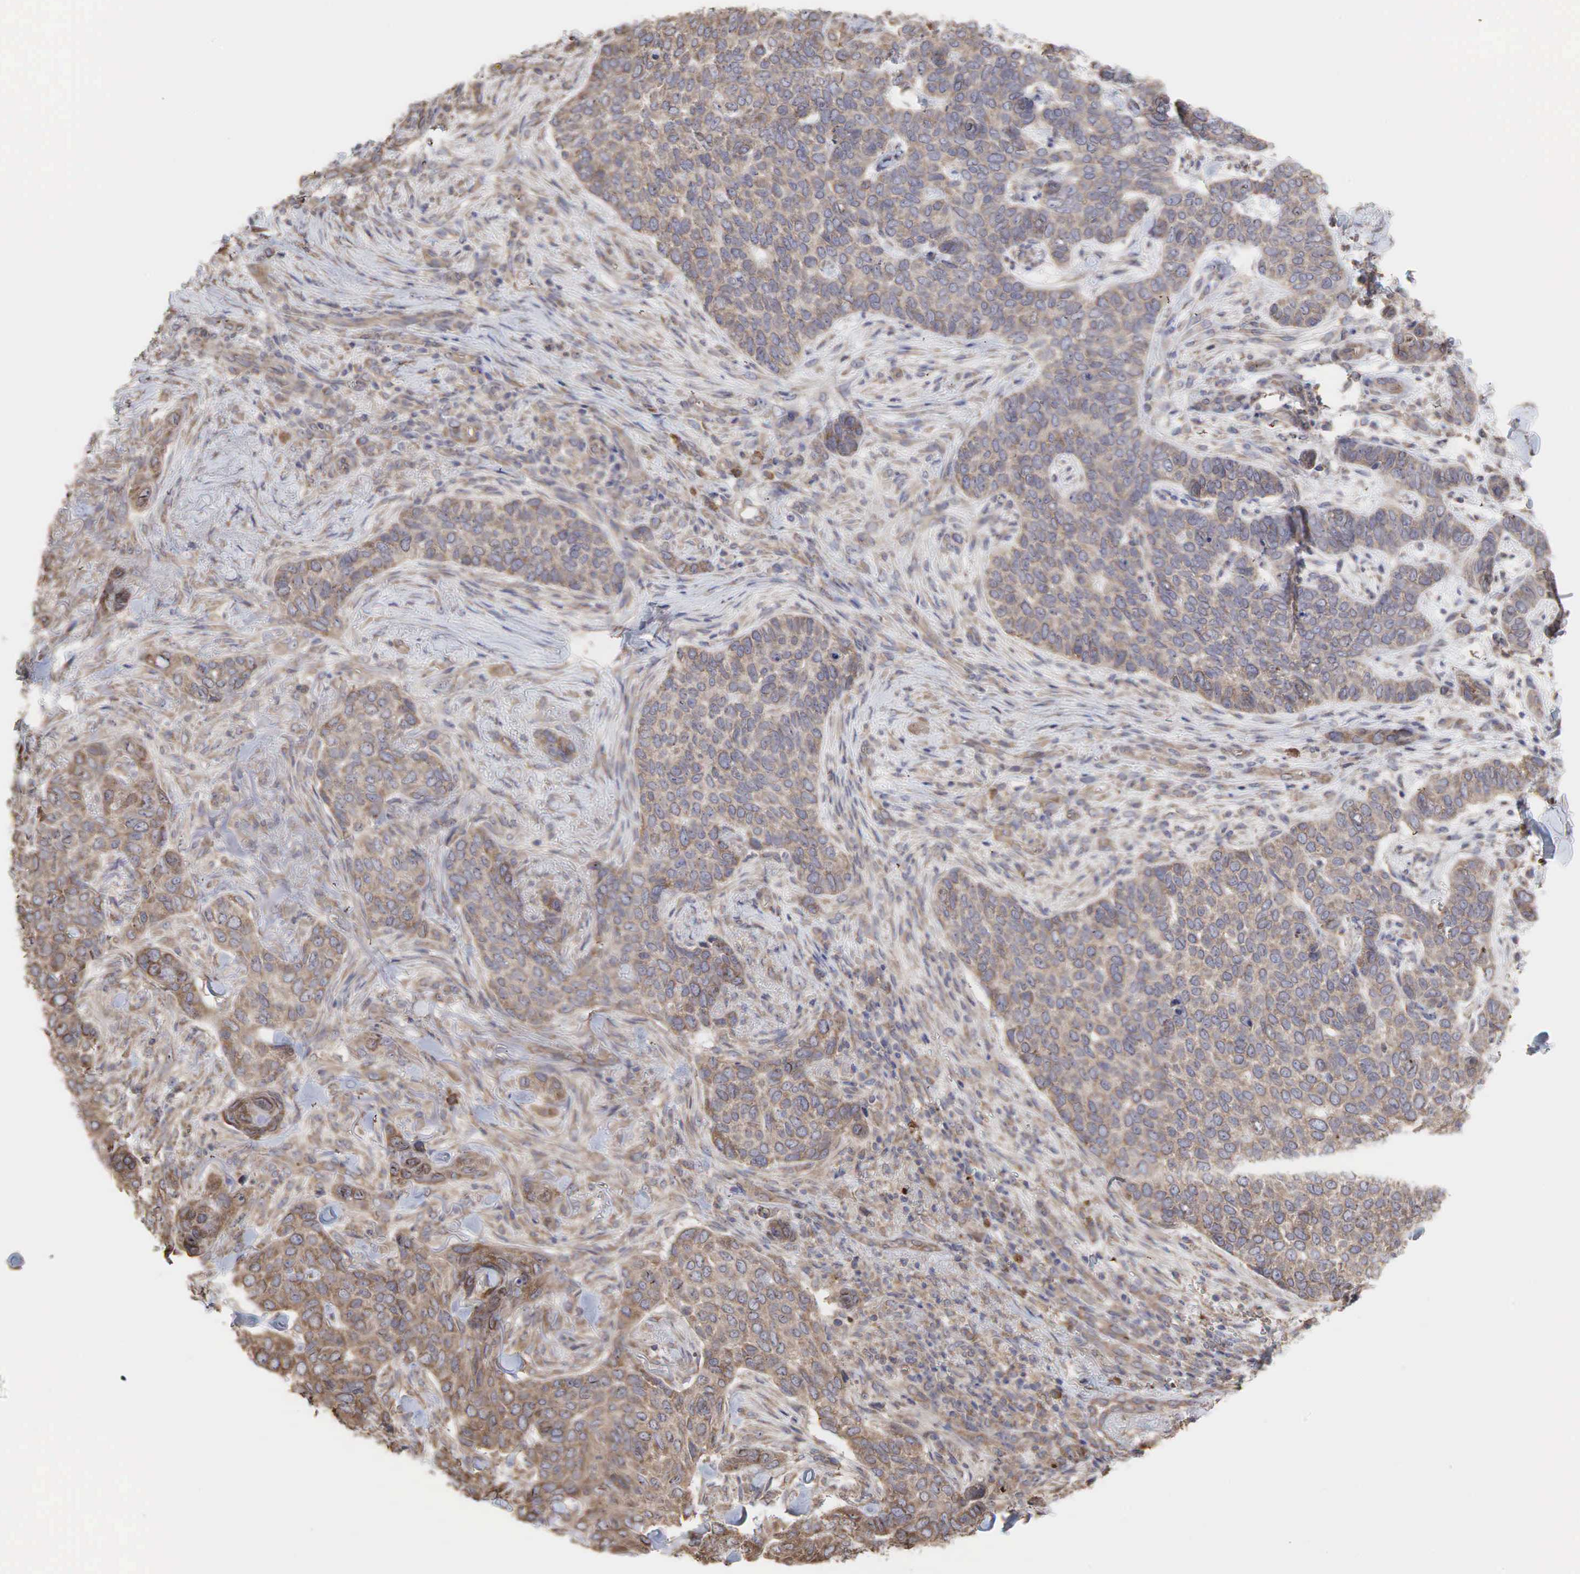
{"staining": {"intensity": "weak", "quantity": ">75%", "location": "cytoplasmic/membranous"}, "tissue": "skin cancer", "cell_type": "Tumor cells", "image_type": "cancer", "snomed": [{"axis": "morphology", "description": "Normal tissue, NOS"}, {"axis": "morphology", "description": "Basal cell carcinoma"}, {"axis": "topography", "description": "Skin"}], "caption": "The immunohistochemical stain shows weak cytoplasmic/membranous expression in tumor cells of skin cancer tissue. (IHC, brightfield microscopy, high magnification).", "gene": "PABPC5", "patient": {"sex": "male", "age": 81}}